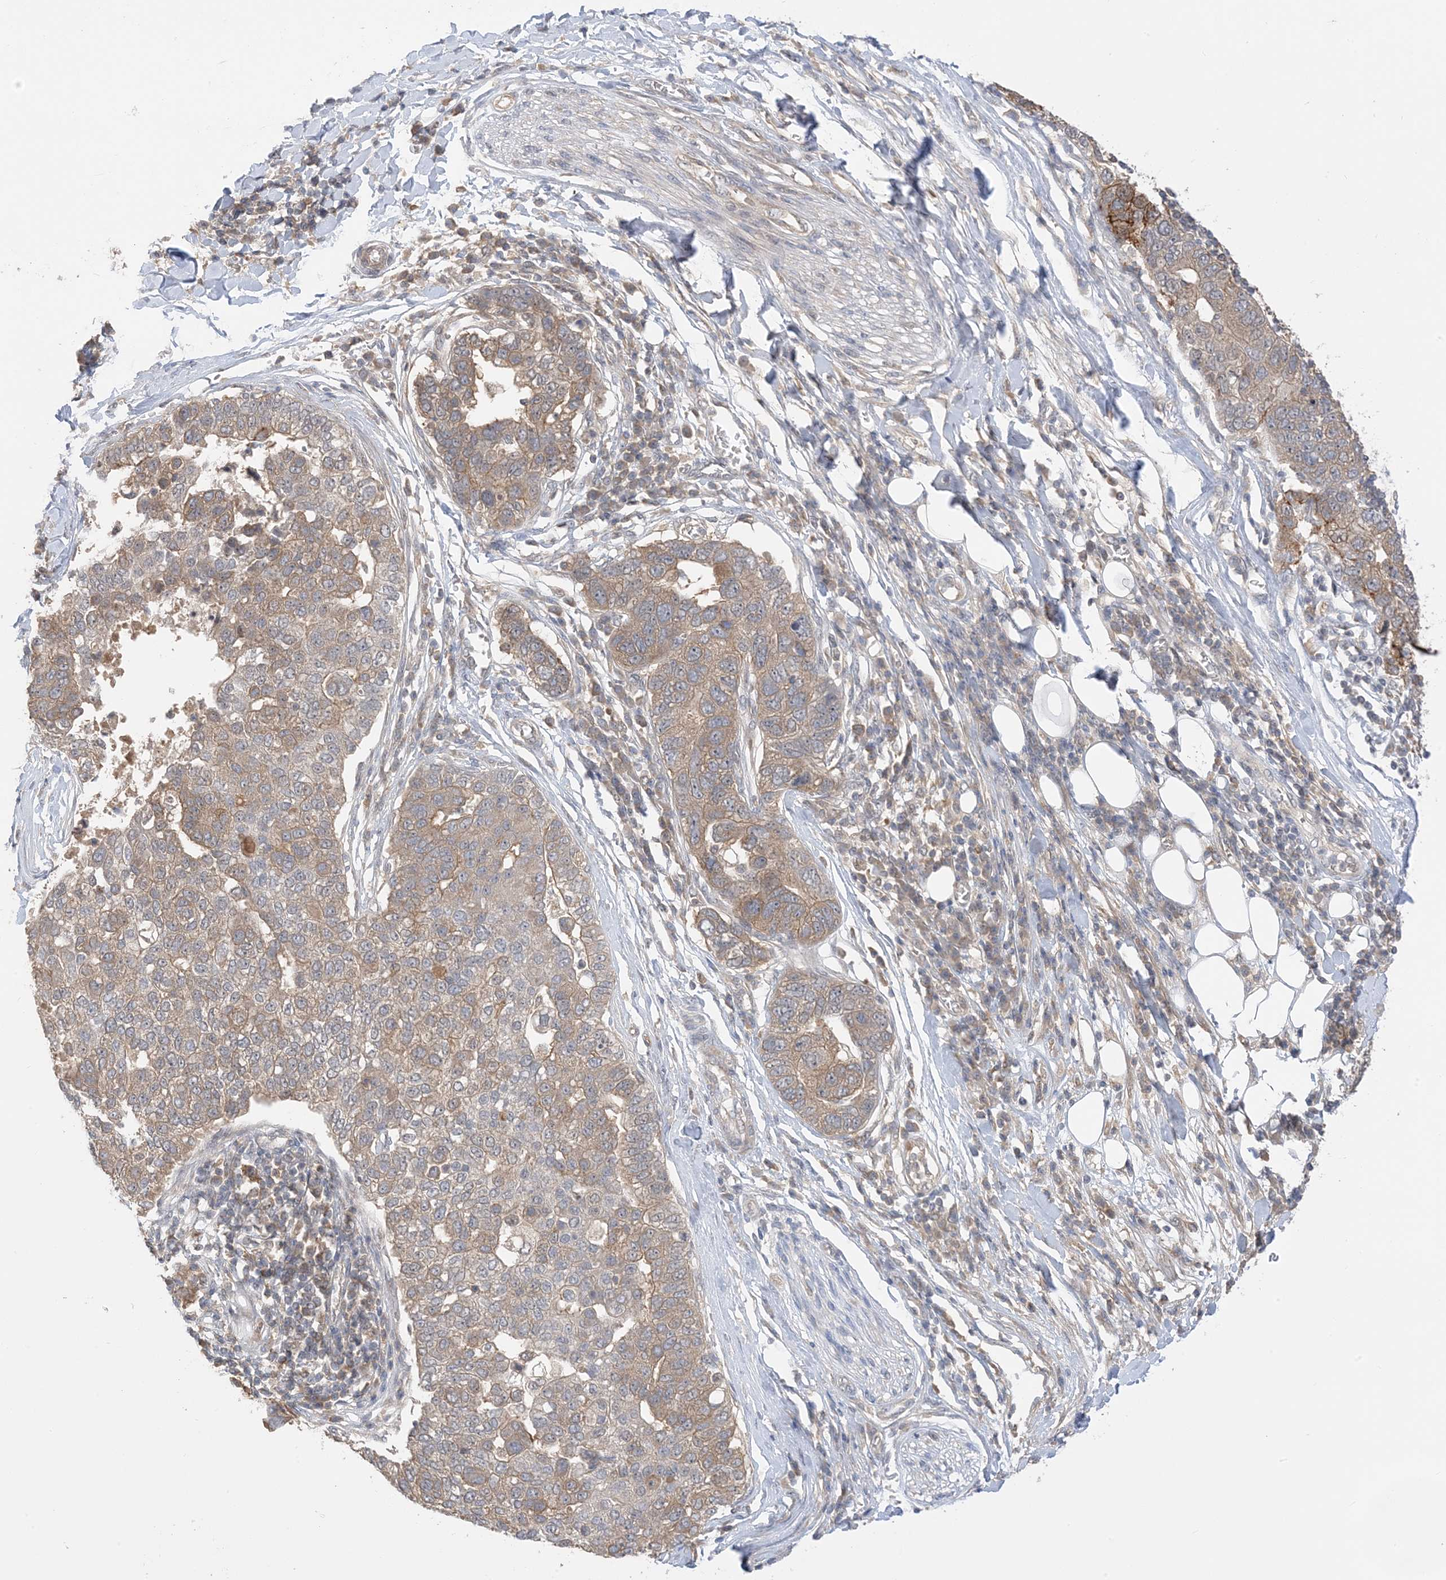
{"staining": {"intensity": "moderate", "quantity": ">75%", "location": "cytoplasmic/membranous"}, "tissue": "pancreatic cancer", "cell_type": "Tumor cells", "image_type": "cancer", "snomed": [{"axis": "morphology", "description": "Adenocarcinoma, NOS"}, {"axis": "topography", "description": "Pancreas"}], "caption": "A medium amount of moderate cytoplasmic/membranous expression is present in about >75% of tumor cells in pancreatic cancer (adenocarcinoma) tissue.", "gene": "WDR26", "patient": {"sex": "female", "age": 61}}